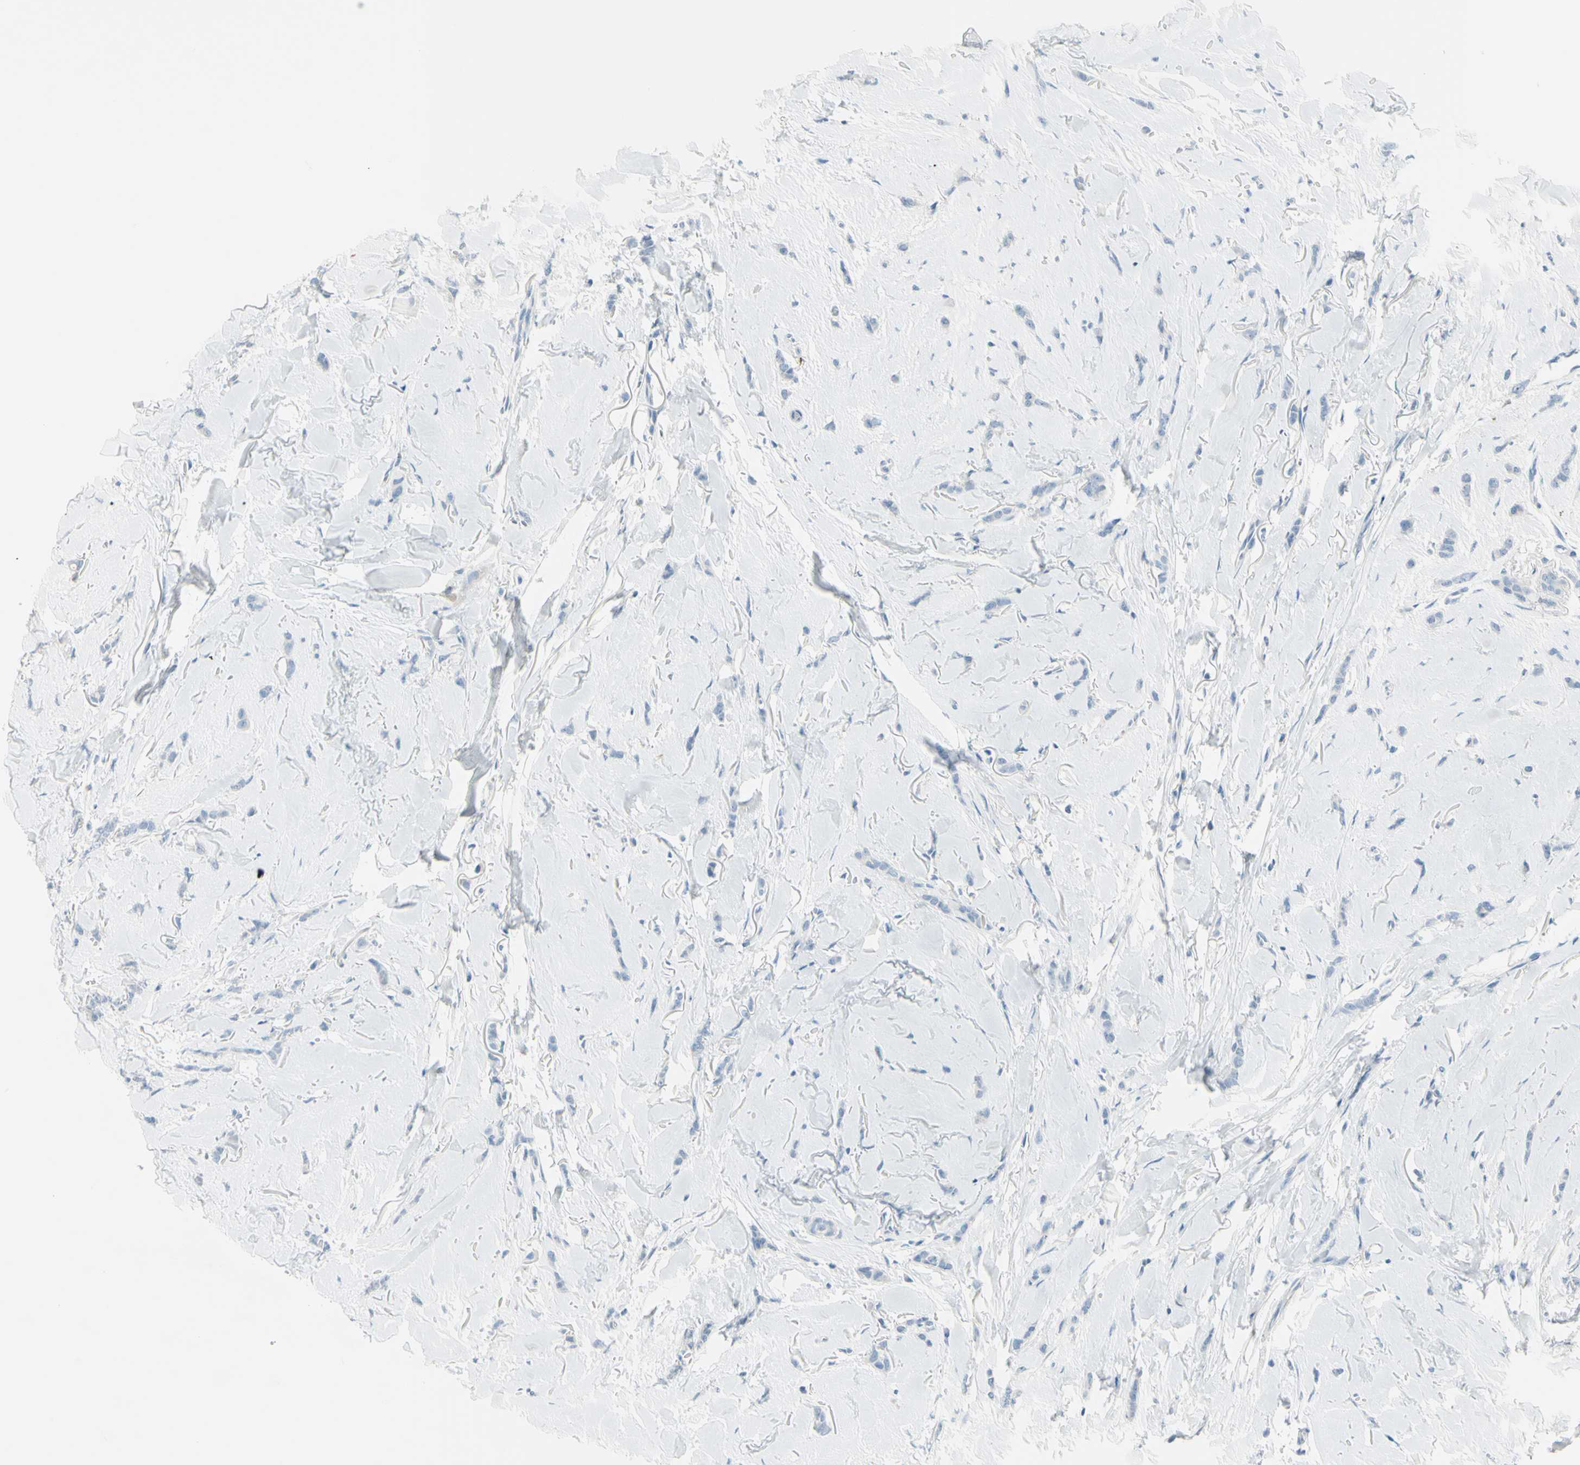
{"staining": {"intensity": "negative", "quantity": "none", "location": "none"}, "tissue": "breast cancer", "cell_type": "Tumor cells", "image_type": "cancer", "snomed": [{"axis": "morphology", "description": "Lobular carcinoma"}, {"axis": "topography", "description": "Skin"}, {"axis": "topography", "description": "Breast"}], "caption": "High magnification brightfield microscopy of lobular carcinoma (breast) stained with DAB (brown) and counterstained with hematoxylin (blue): tumor cells show no significant expression.", "gene": "GPR34", "patient": {"sex": "female", "age": 46}}